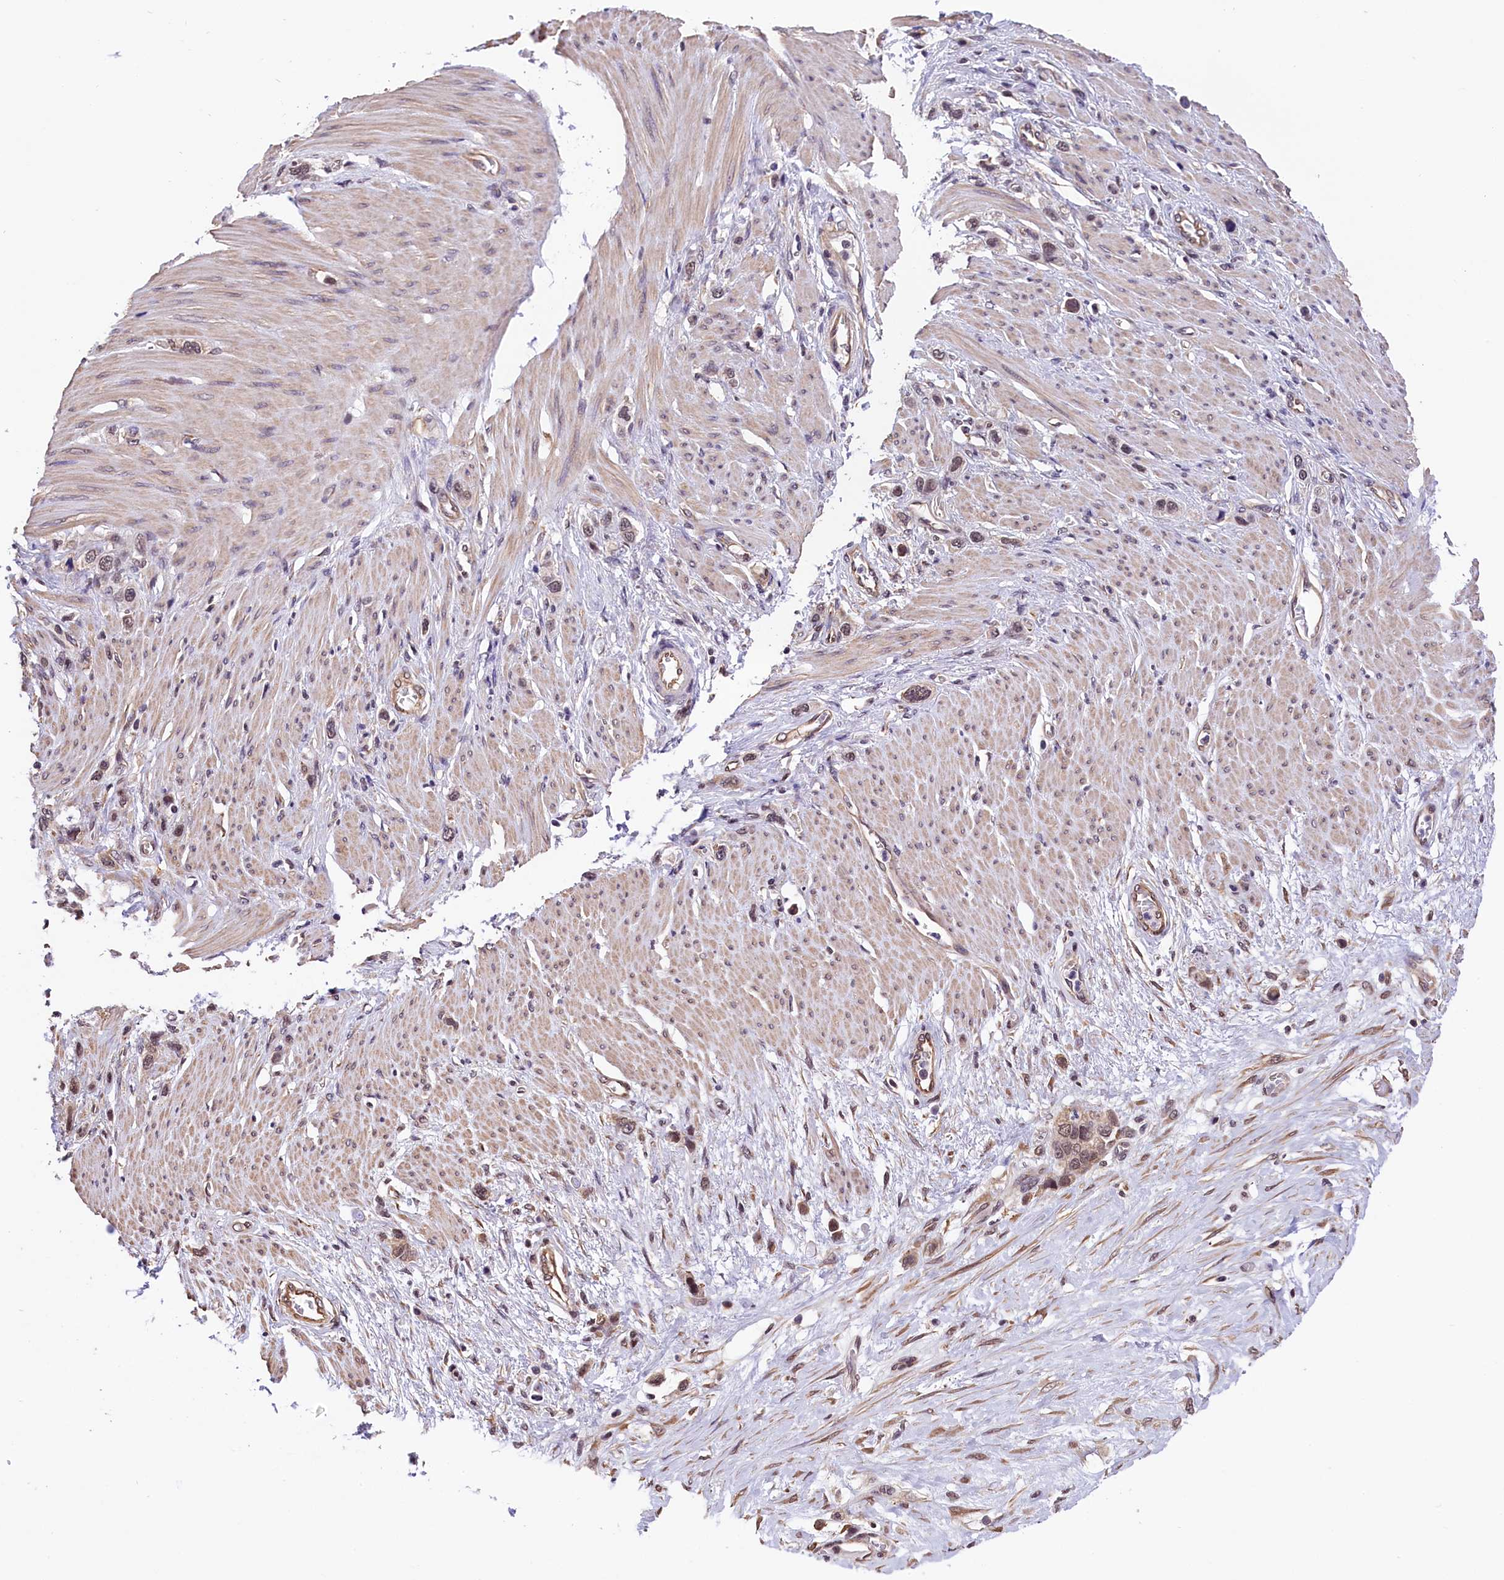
{"staining": {"intensity": "moderate", "quantity": ">75%", "location": "nuclear"}, "tissue": "stomach cancer", "cell_type": "Tumor cells", "image_type": "cancer", "snomed": [{"axis": "morphology", "description": "Adenocarcinoma, NOS"}, {"axis": "morphology", "description": "Adenocarcinoma, High grade"}, {"axis": "topography", "description": "Stomach, upper"}, {"axis": "topography", "description": "Stomach, lower"}], "caption": "Tumor cells reveal moderate nuclear staining in about >75% of cells in stomach cancer (adenocarcinoma).", "gene": "ZC3H4", "patient": {"sex": "female", "age": 65}}